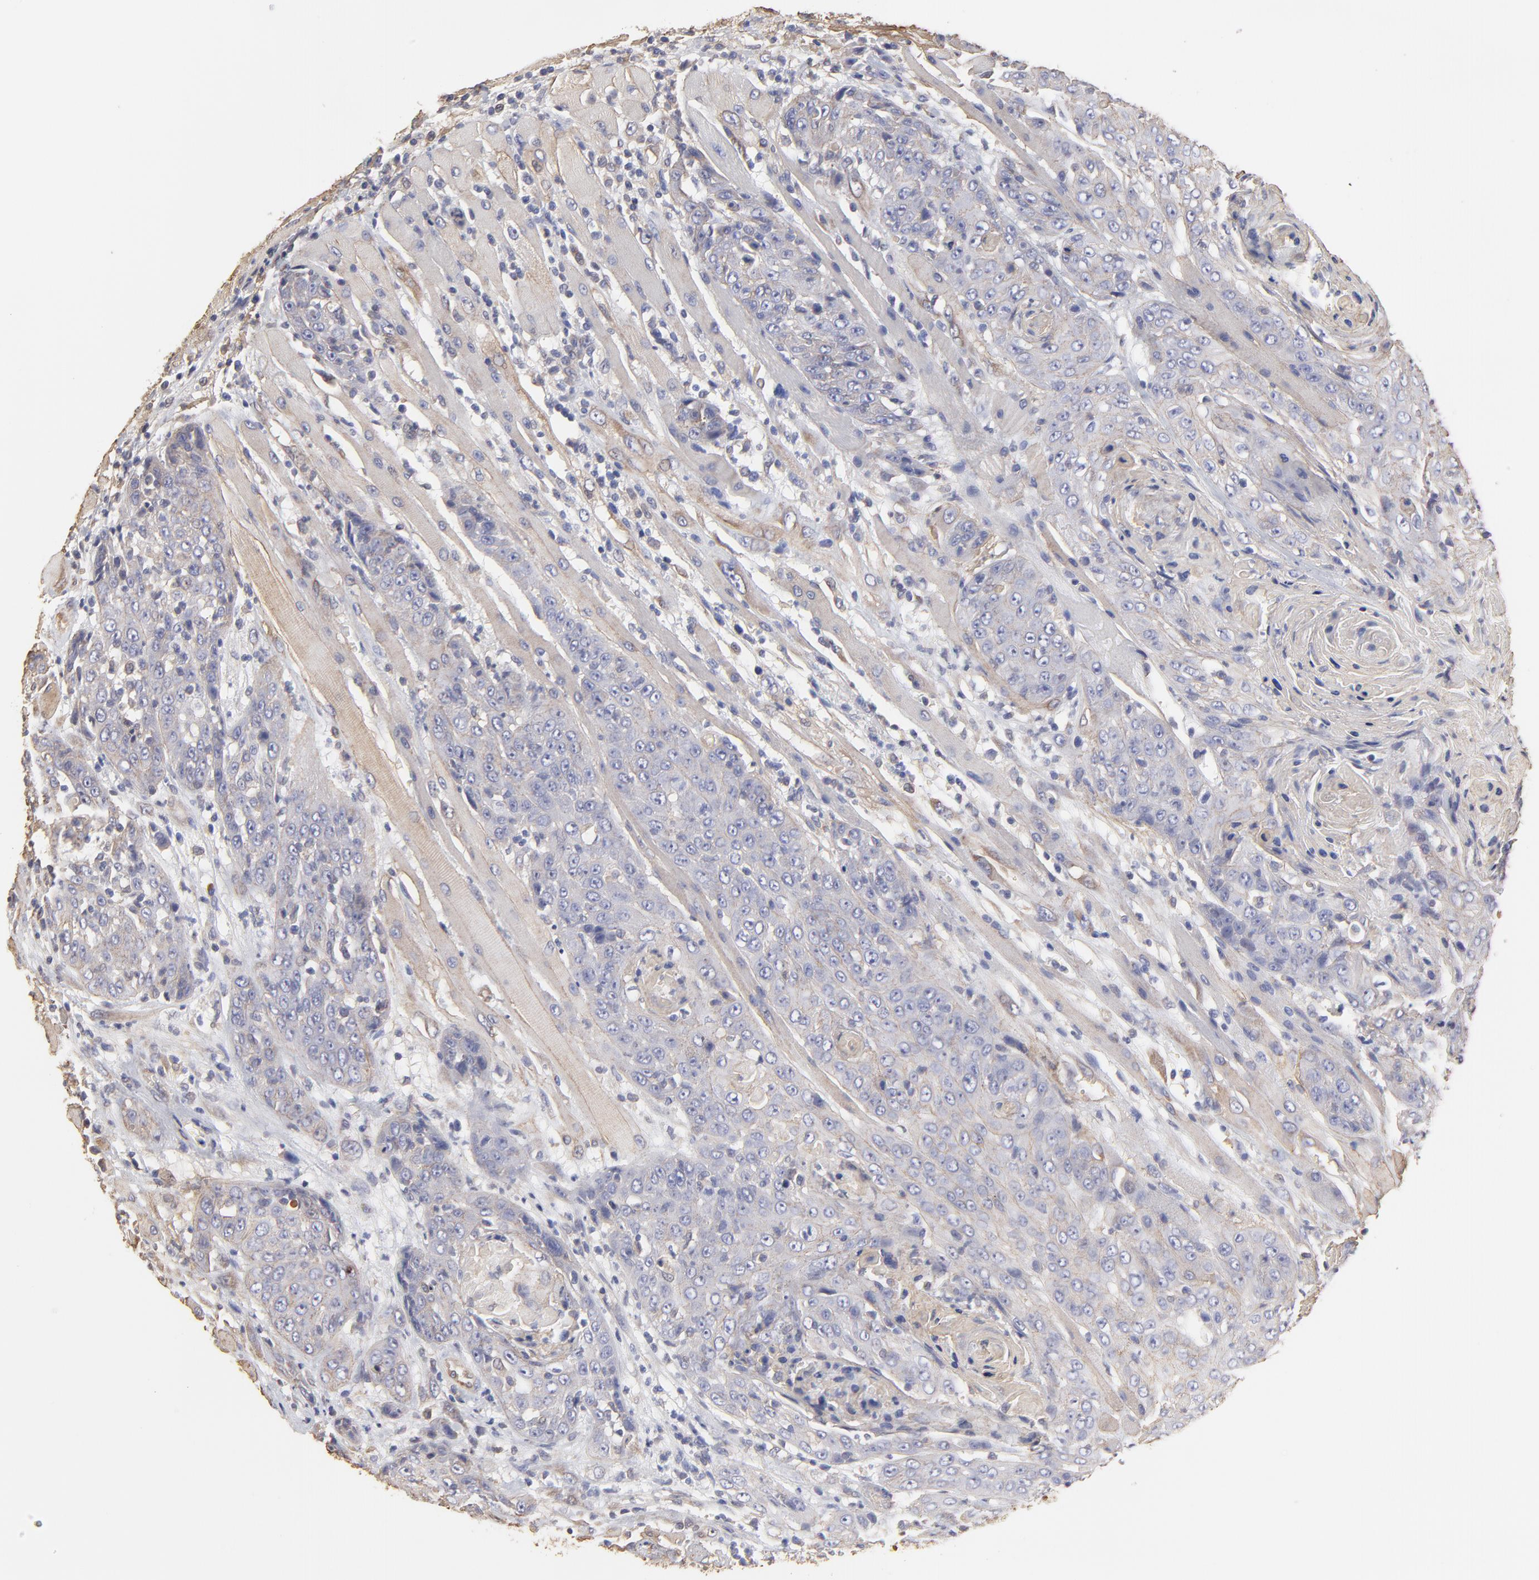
{"staining": {"intensity": "negative", "quantity": "none", "location": "none"}, "tissue": "head and neck cancer", "cell_type": "Tumor cells", "image_type": "cancer", "snomed": [{"axis": "morphology", "description": "Squamous cell carcinoma, NOS"}, {"axis": "topography", "description": "Head-Neck"}], "caption": "Head and neck squamous cell carcinoma was stained to show a protein in brown. There is no significant staining in tumor cells.", "gene": "LRCH2", "patient": {"sex": "female", "age": 84}}